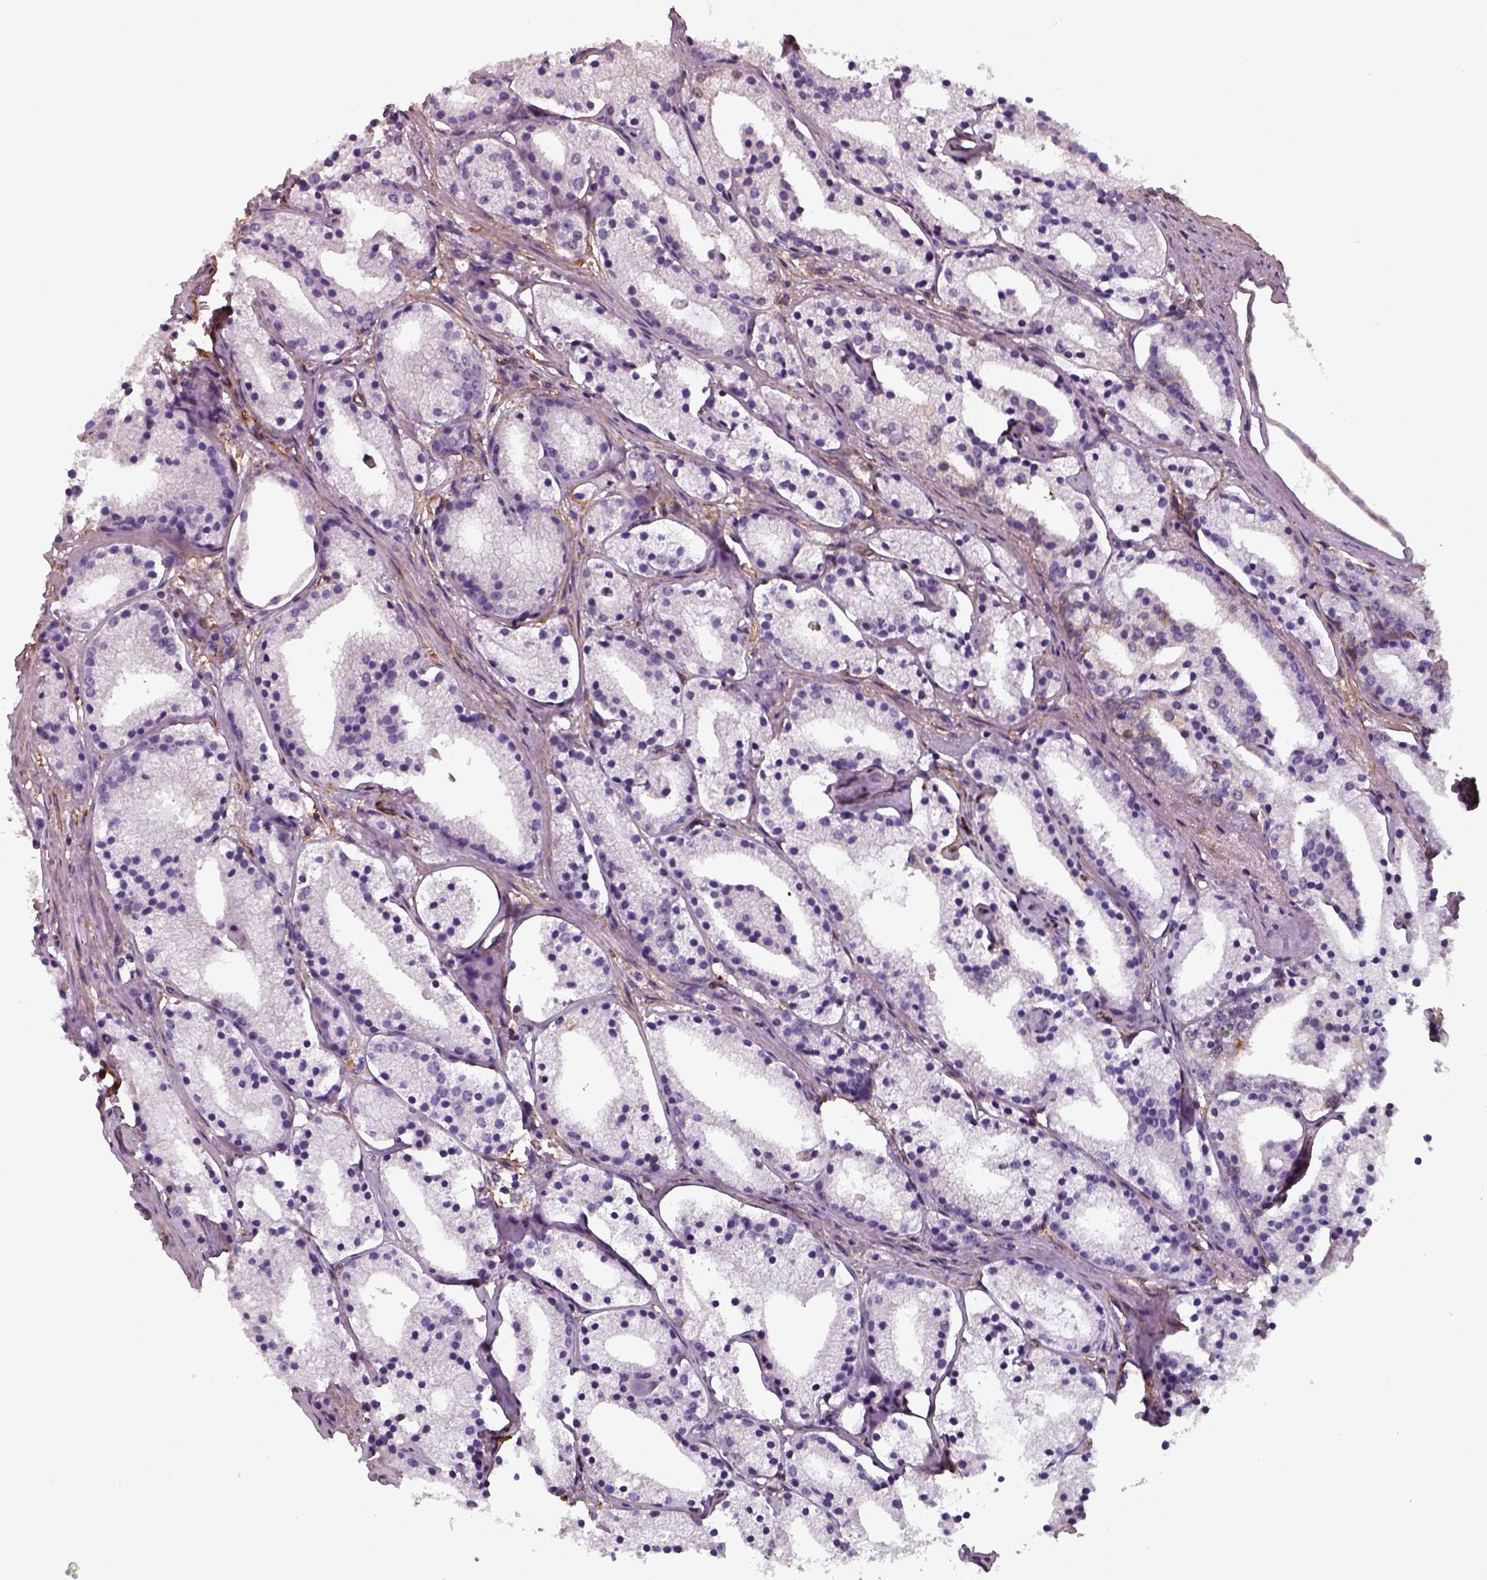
{"staining": {"intensity": "negative", "quantity": "none", "location": "none"}, "tissue": "prostate cancer", "cell_type": "Tumor cells", "image_type": "cancer", "snomed": [{"axis": "morphology", "description": "Adenocarcinoma, NOS"}, {"axis": "topography", "description": "Prostate"}], "caption": "Tumor cells are negative for protein expression in human prostate cancer.", "gene": "ISYNA1", "patient": {"sex": "male", "age": 69}}